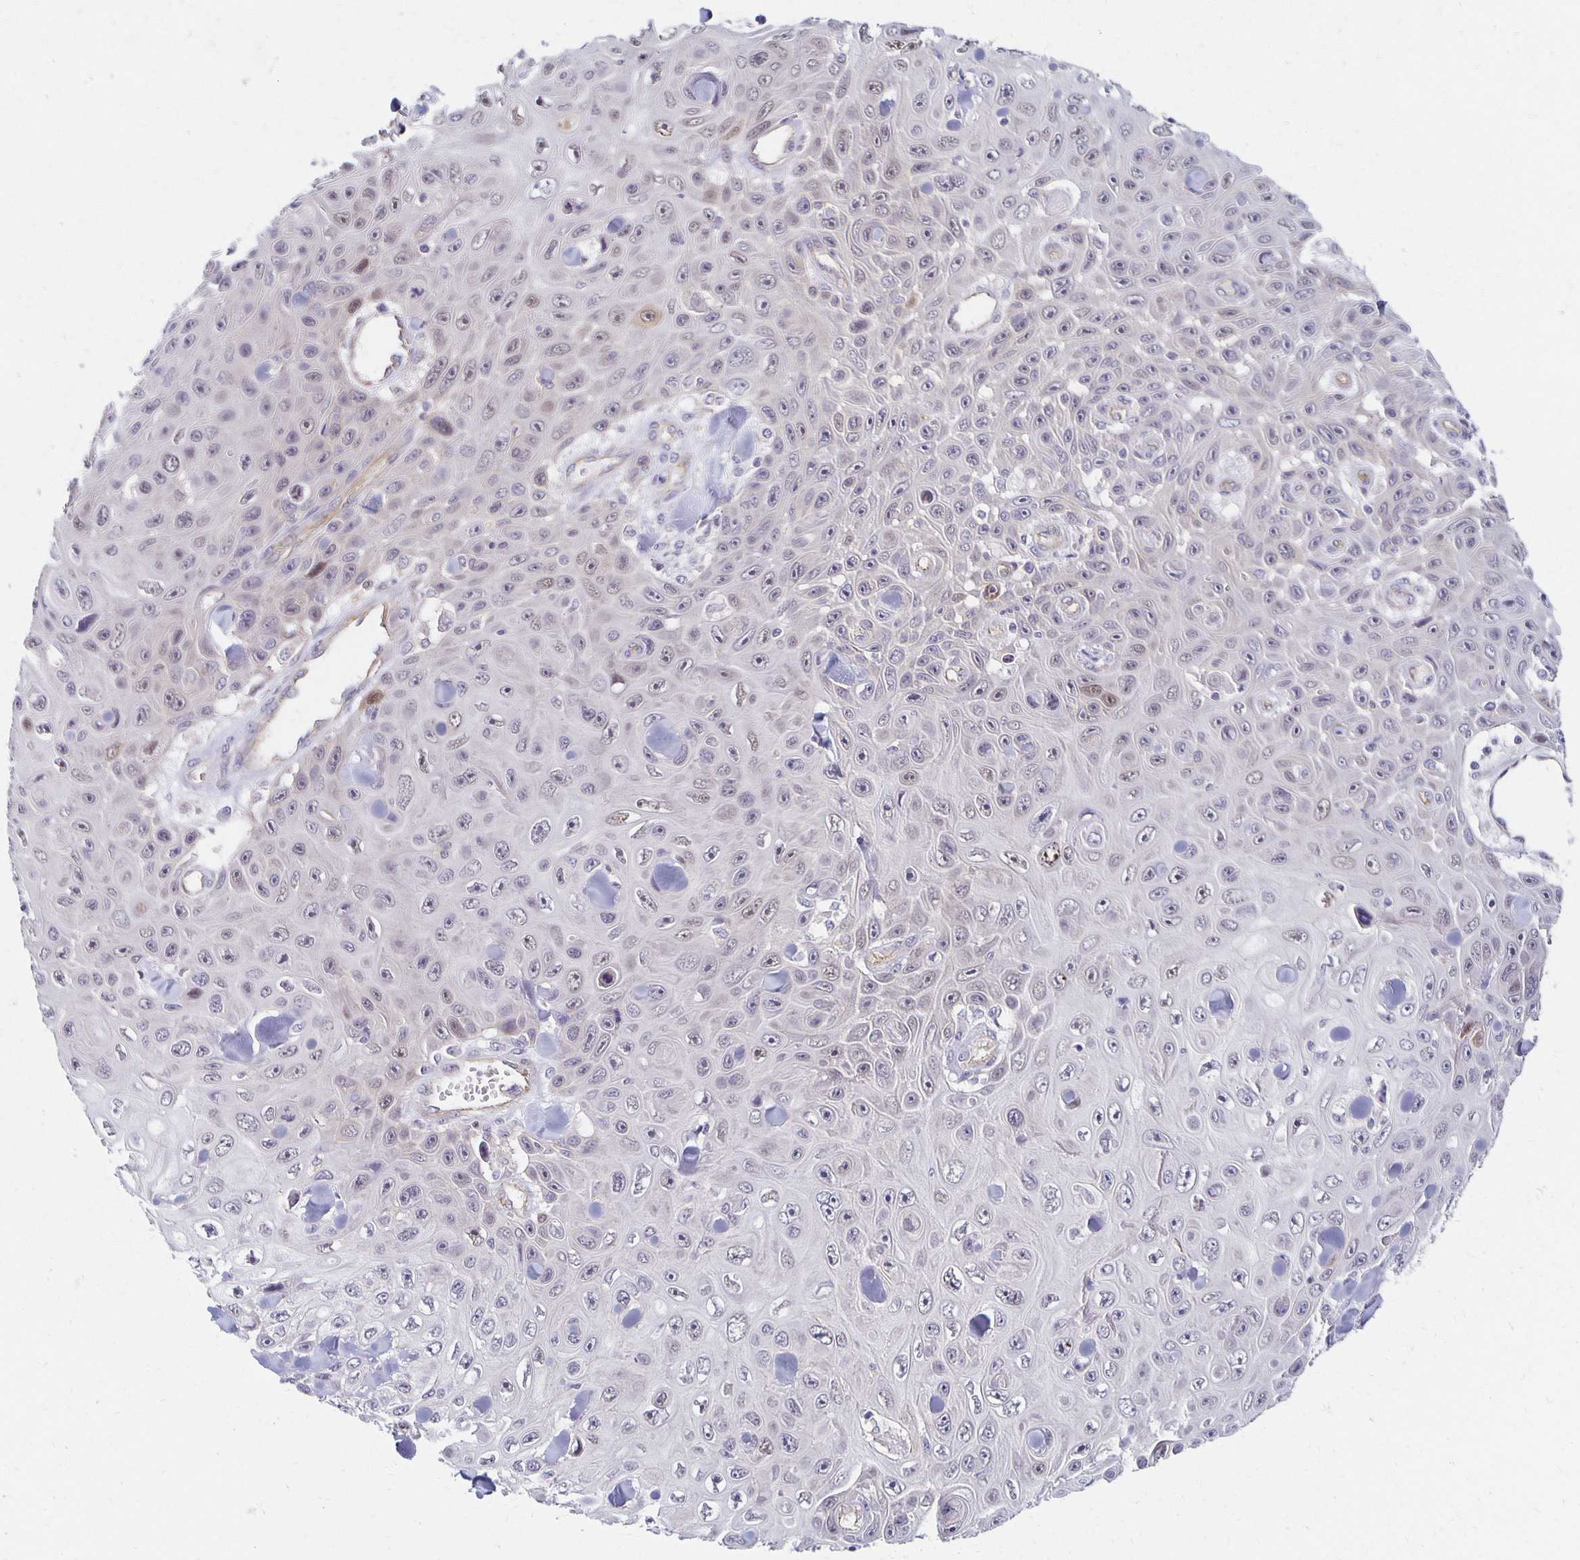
{"staining": {"intensity": "negative", "quantity": "none", "location": "none"}, "tissue": "skin cancer", "cell_type": "Tumor cells", "image_type": "cancer", "snomed": [{"axis": "morphology", "description": "Squamous cell carcinoma, NOS"}, {"axis": "topography", "description": "Skin"}], "caption": "Immunohistochemistry (IHC) micrograph of skin cancer stained for a protein (brown), which exhibits no staining in tumor cells.", "gene": "SORL1", "patient": {"sex": "male", "age": 82}}